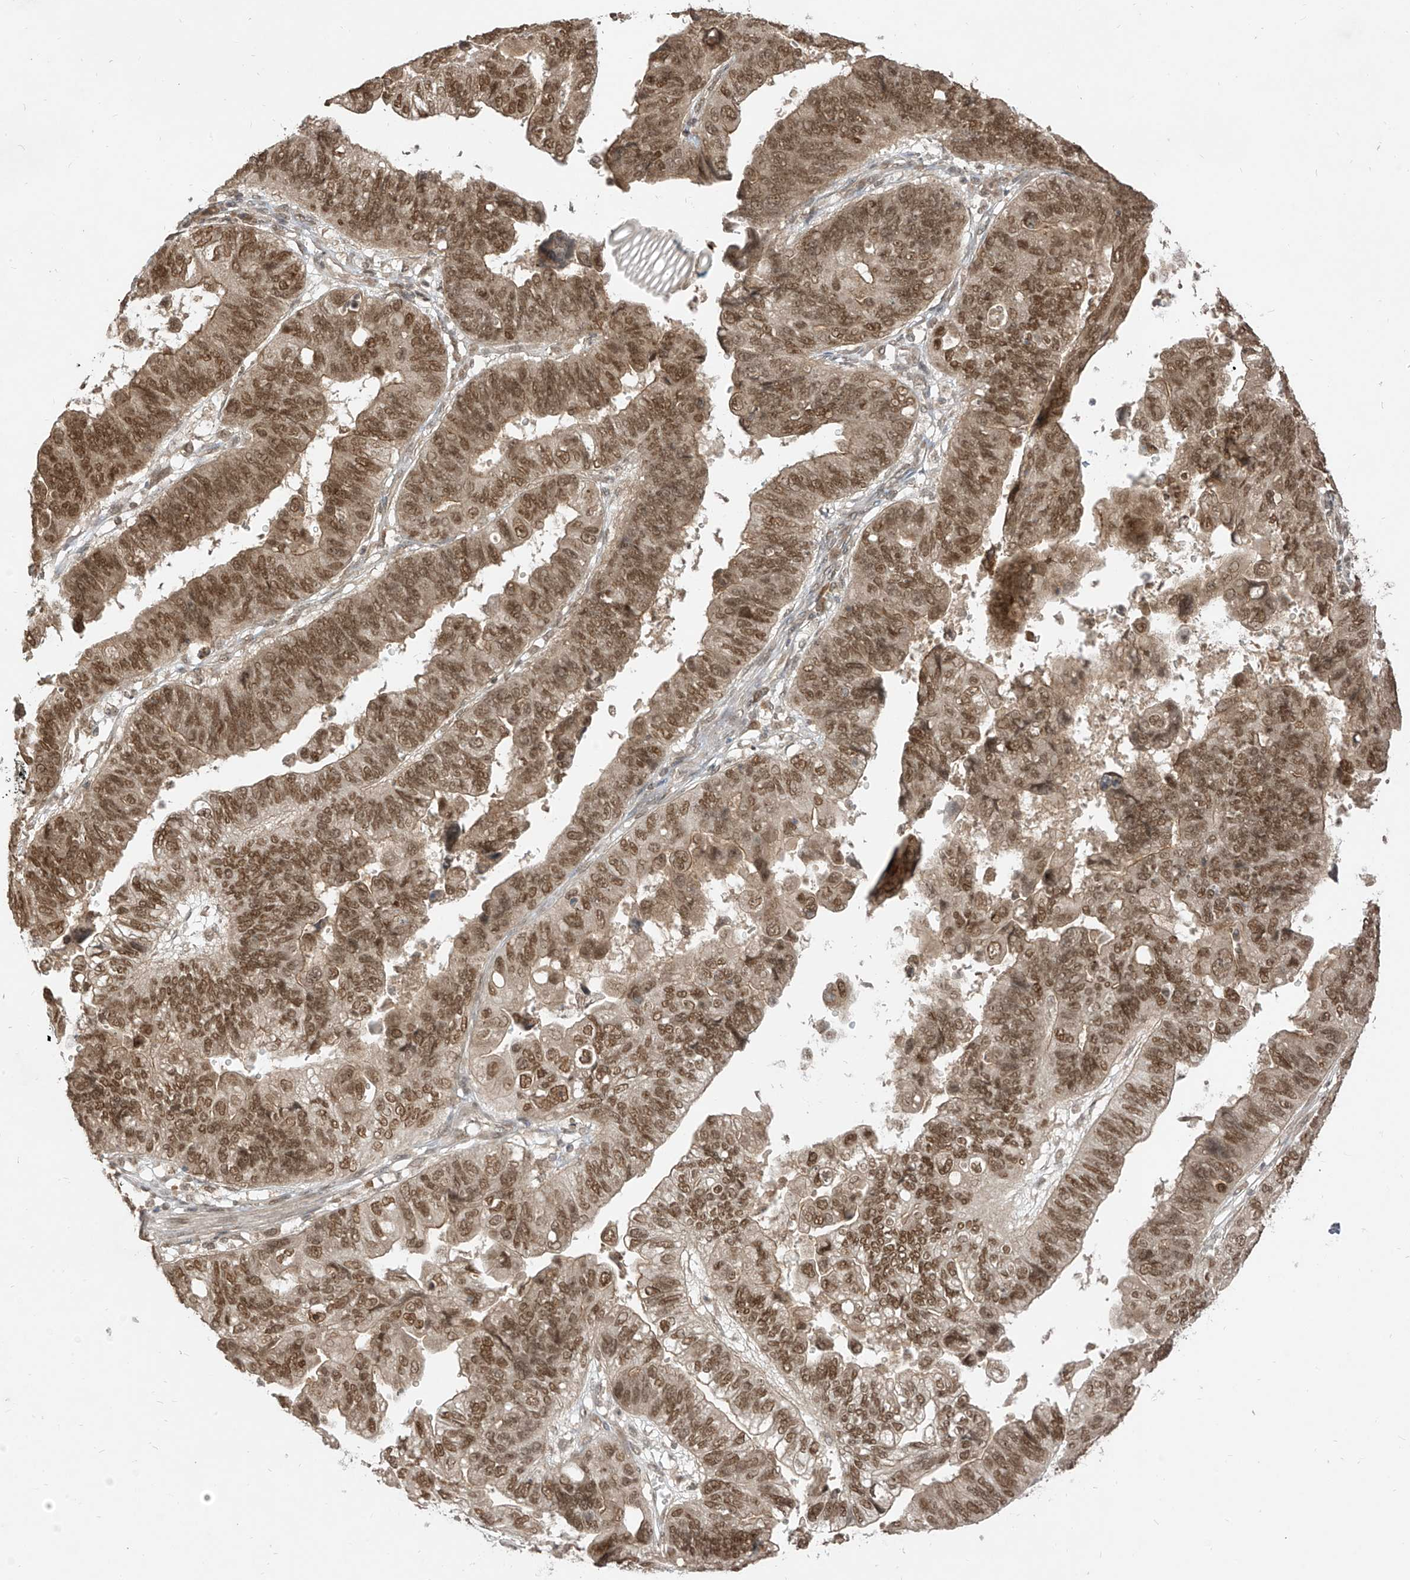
{"staining": {"intensity": "moderate", "quantity": ">75%", "location": "cytoplasmic/membranous,nuclear"}, "tissue": "stomach cancer", "cell_type": "Tumor cells", "image_type": "cancer", "snomed": [{"axis": "morphology", "description": "Adenocarcinoma, NOS"}, {"axis": "topography", "description": "Stomach"}], "caption": "Immunohistochemical staining of human stomach adenocarcinoma reveals medium levels of moderate cytoplasmic/membranous and nuclear staining in approximately >75% of tumor cells. (Brightfield microscopy of DAB IHC at high magnification).", "gene": "LCOR", "patient": {"sex": "male", "age": 59}}